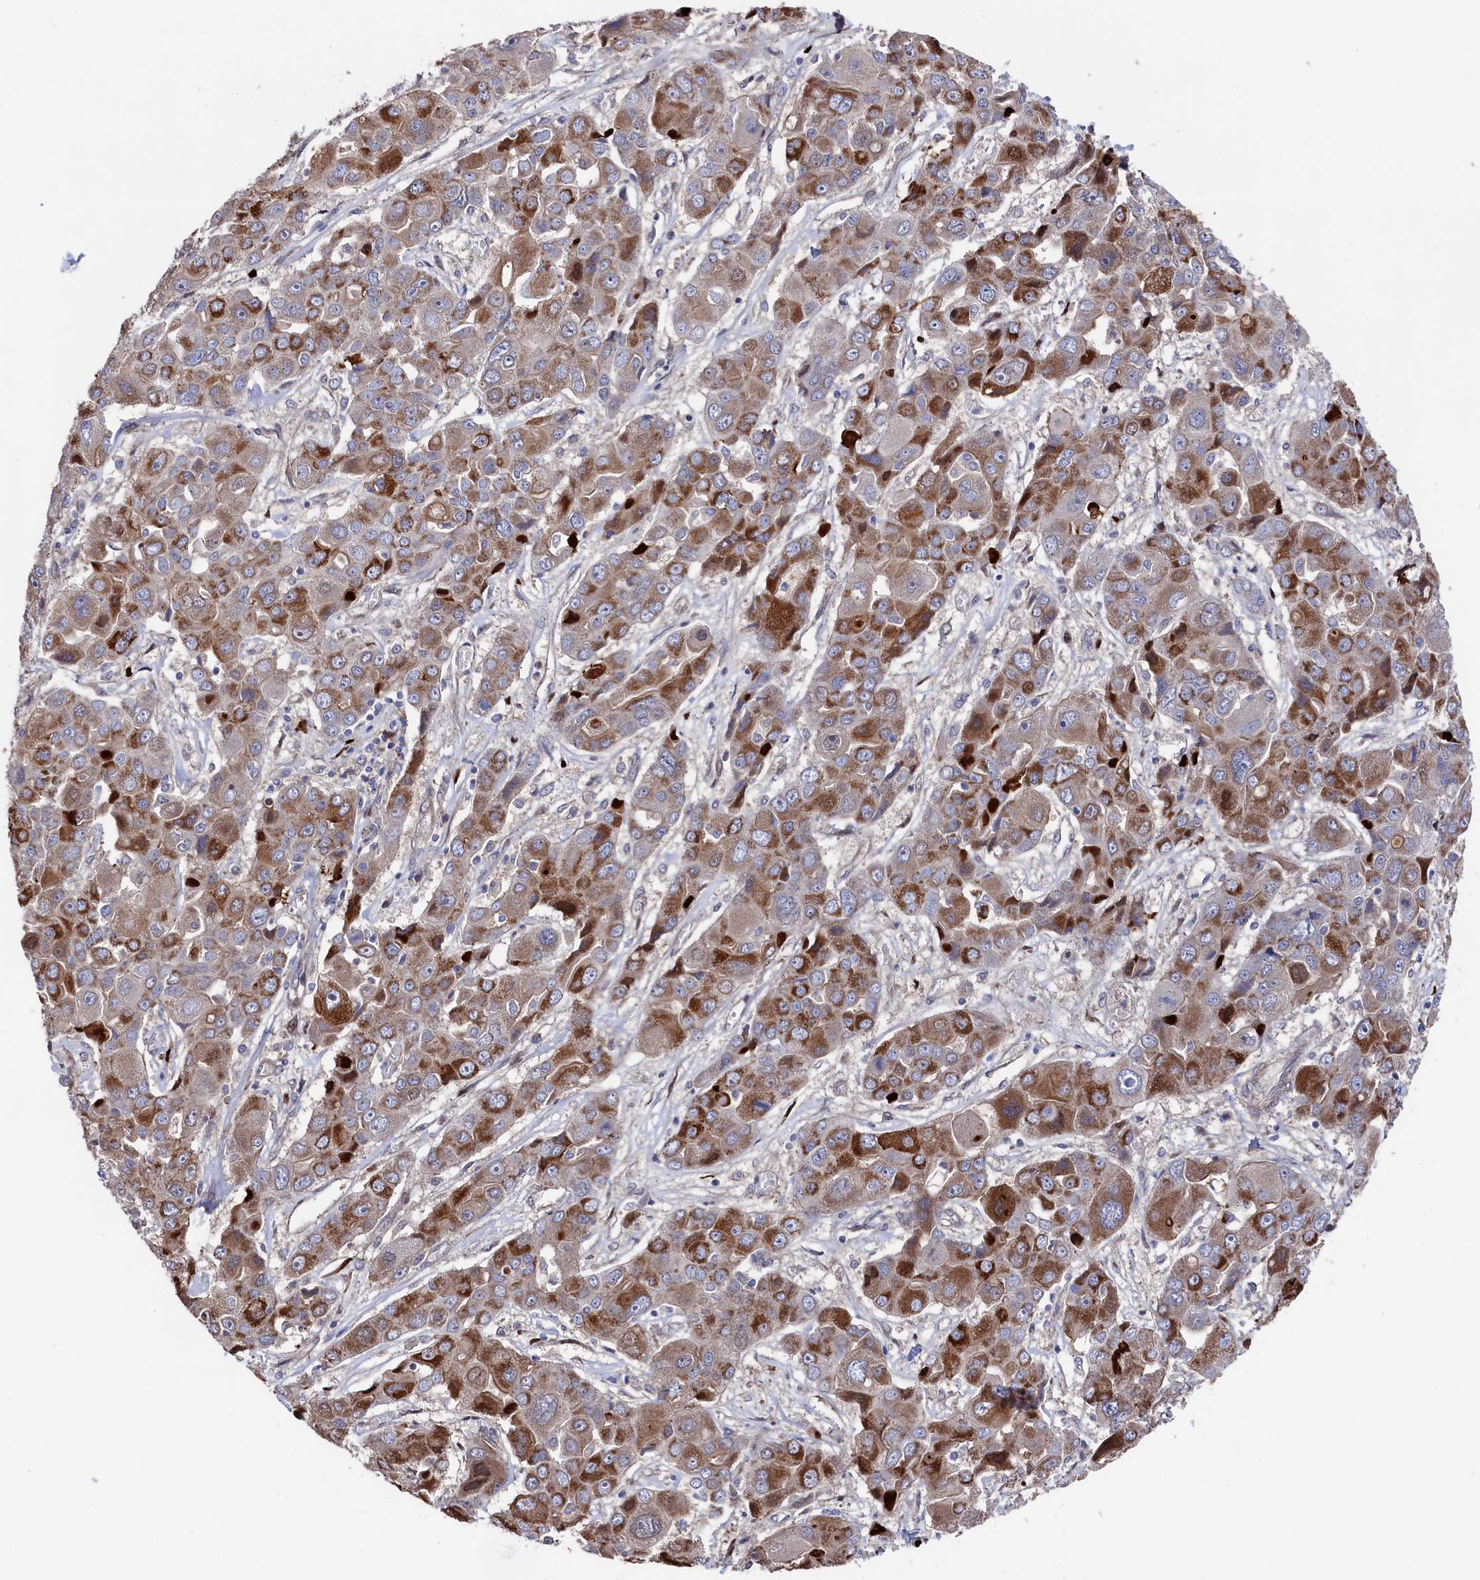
{"staining": {"intensity": "strong", "quantity": "25%-75%", "location": "cytoplasmic/membranous"}, "tissue": "liver cancer", "cell_type": "Tumor cells", "image_type": "cancer", "snomed": [{"axis": "morphology", "description": "Cholangiocarcinoma"}, {"axis": "topography", "description": "Liver"}], "caption": "This image reveals IHC staining of human liver cancer (cholangiocarcinoma), with high strong cytoplasmic/membranous staining in about 25%-75% of tumor cells.", "gene": "ZNF891", "patient": {"sex": "male", "age": 67}}